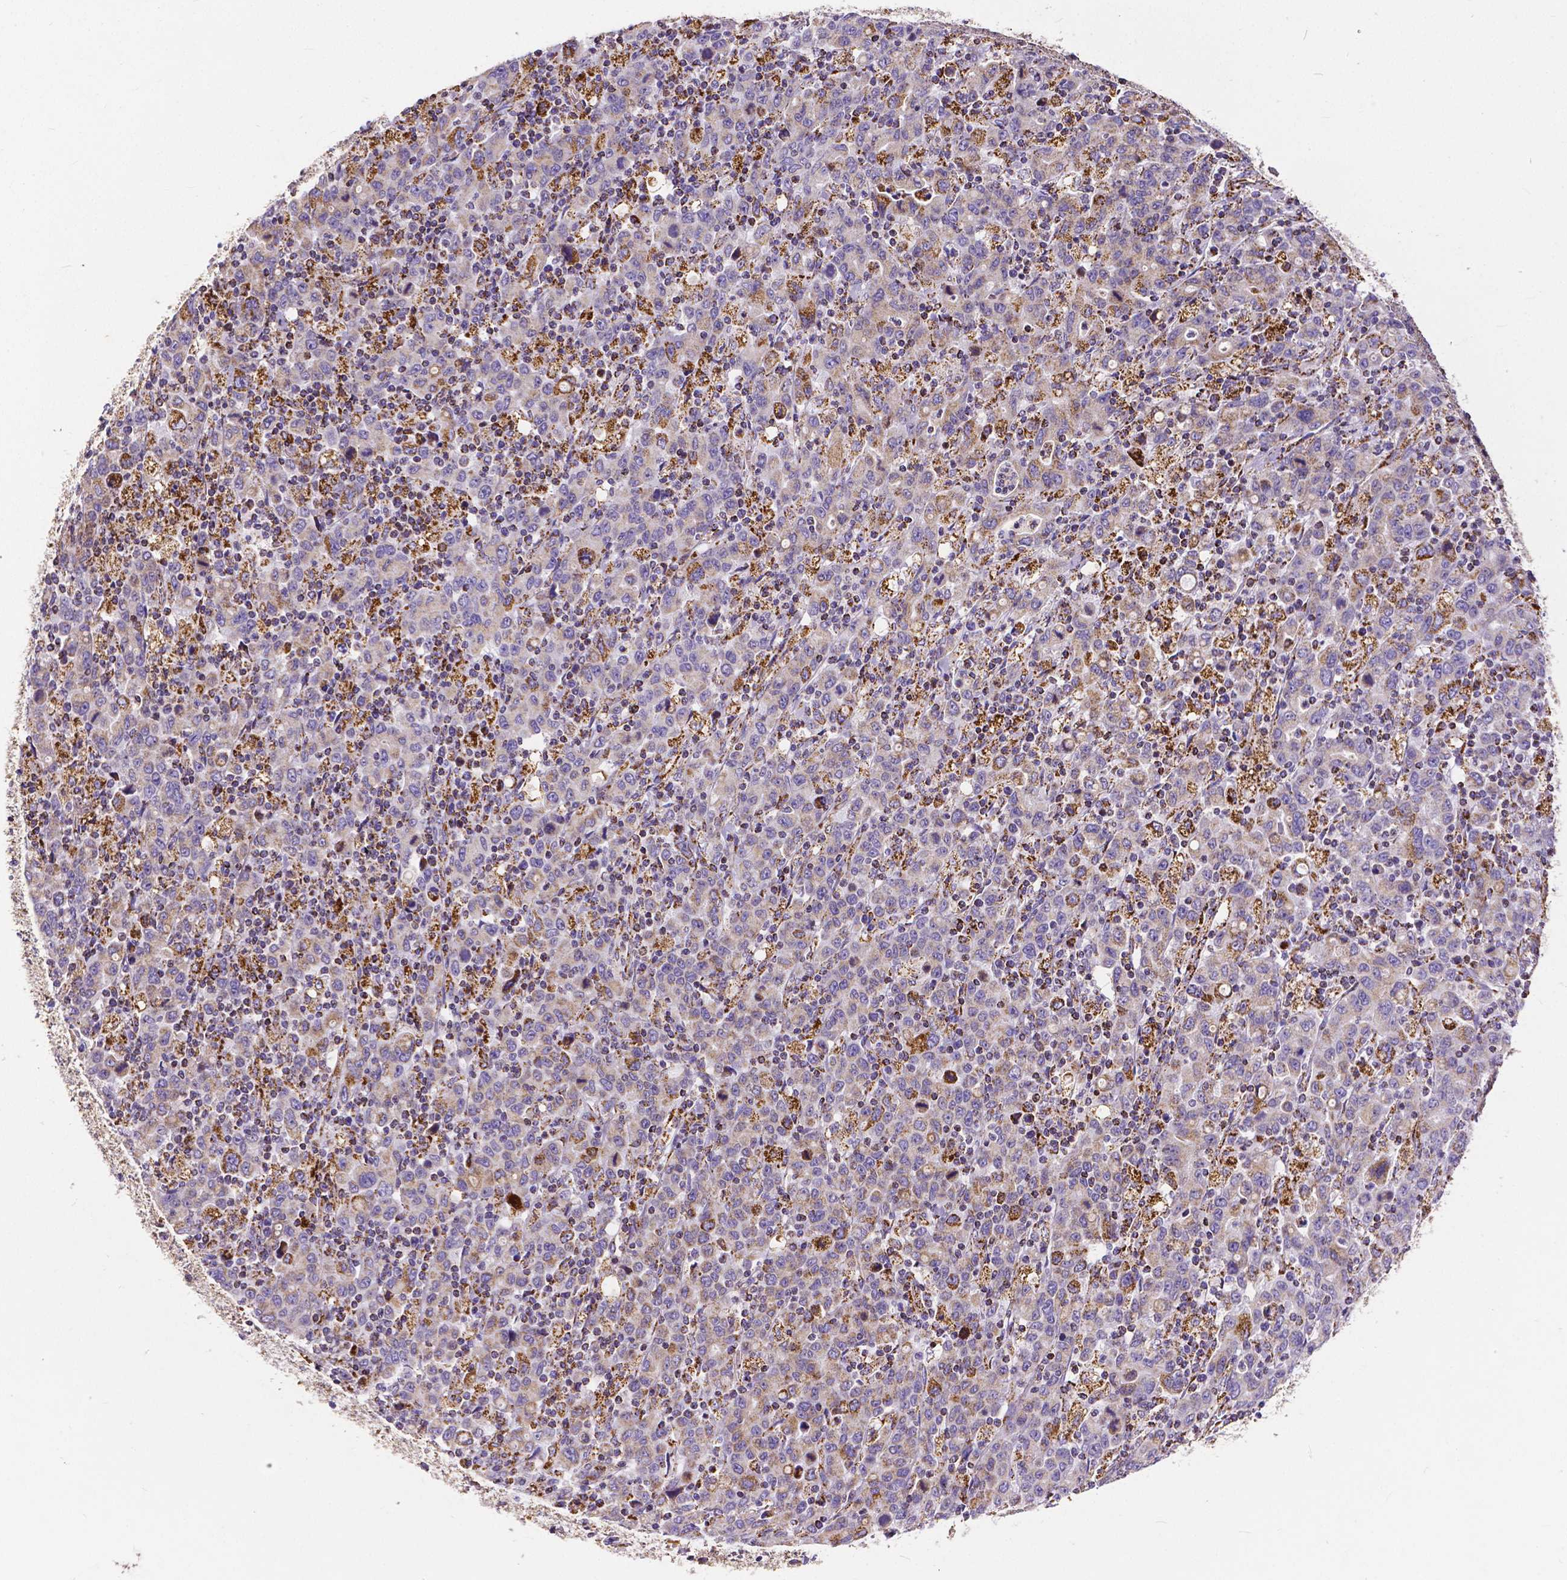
{"staining": {"intensity": "strong", "quantity": "<25%", "location": "cytoplasmic/membranous"}, "tissue": "stomach cancer", "cell_type": "Tumor cells", "image_type": "cancer", "snomed": [{"axis": "morphology", "description": "Adenocarcinoma, NOS"}, {"axis": "topography", "description": "Stomach, upper"}], "caption": "This is a photomicrograph of immunohistochemistry (IHC) staining of stomach adenocarcinoma, which shows strong expression in the cytoplasmic/membranous of tumor cells.", "gene": "MACC1", "patient": {"sex": "male", "age": 69}}